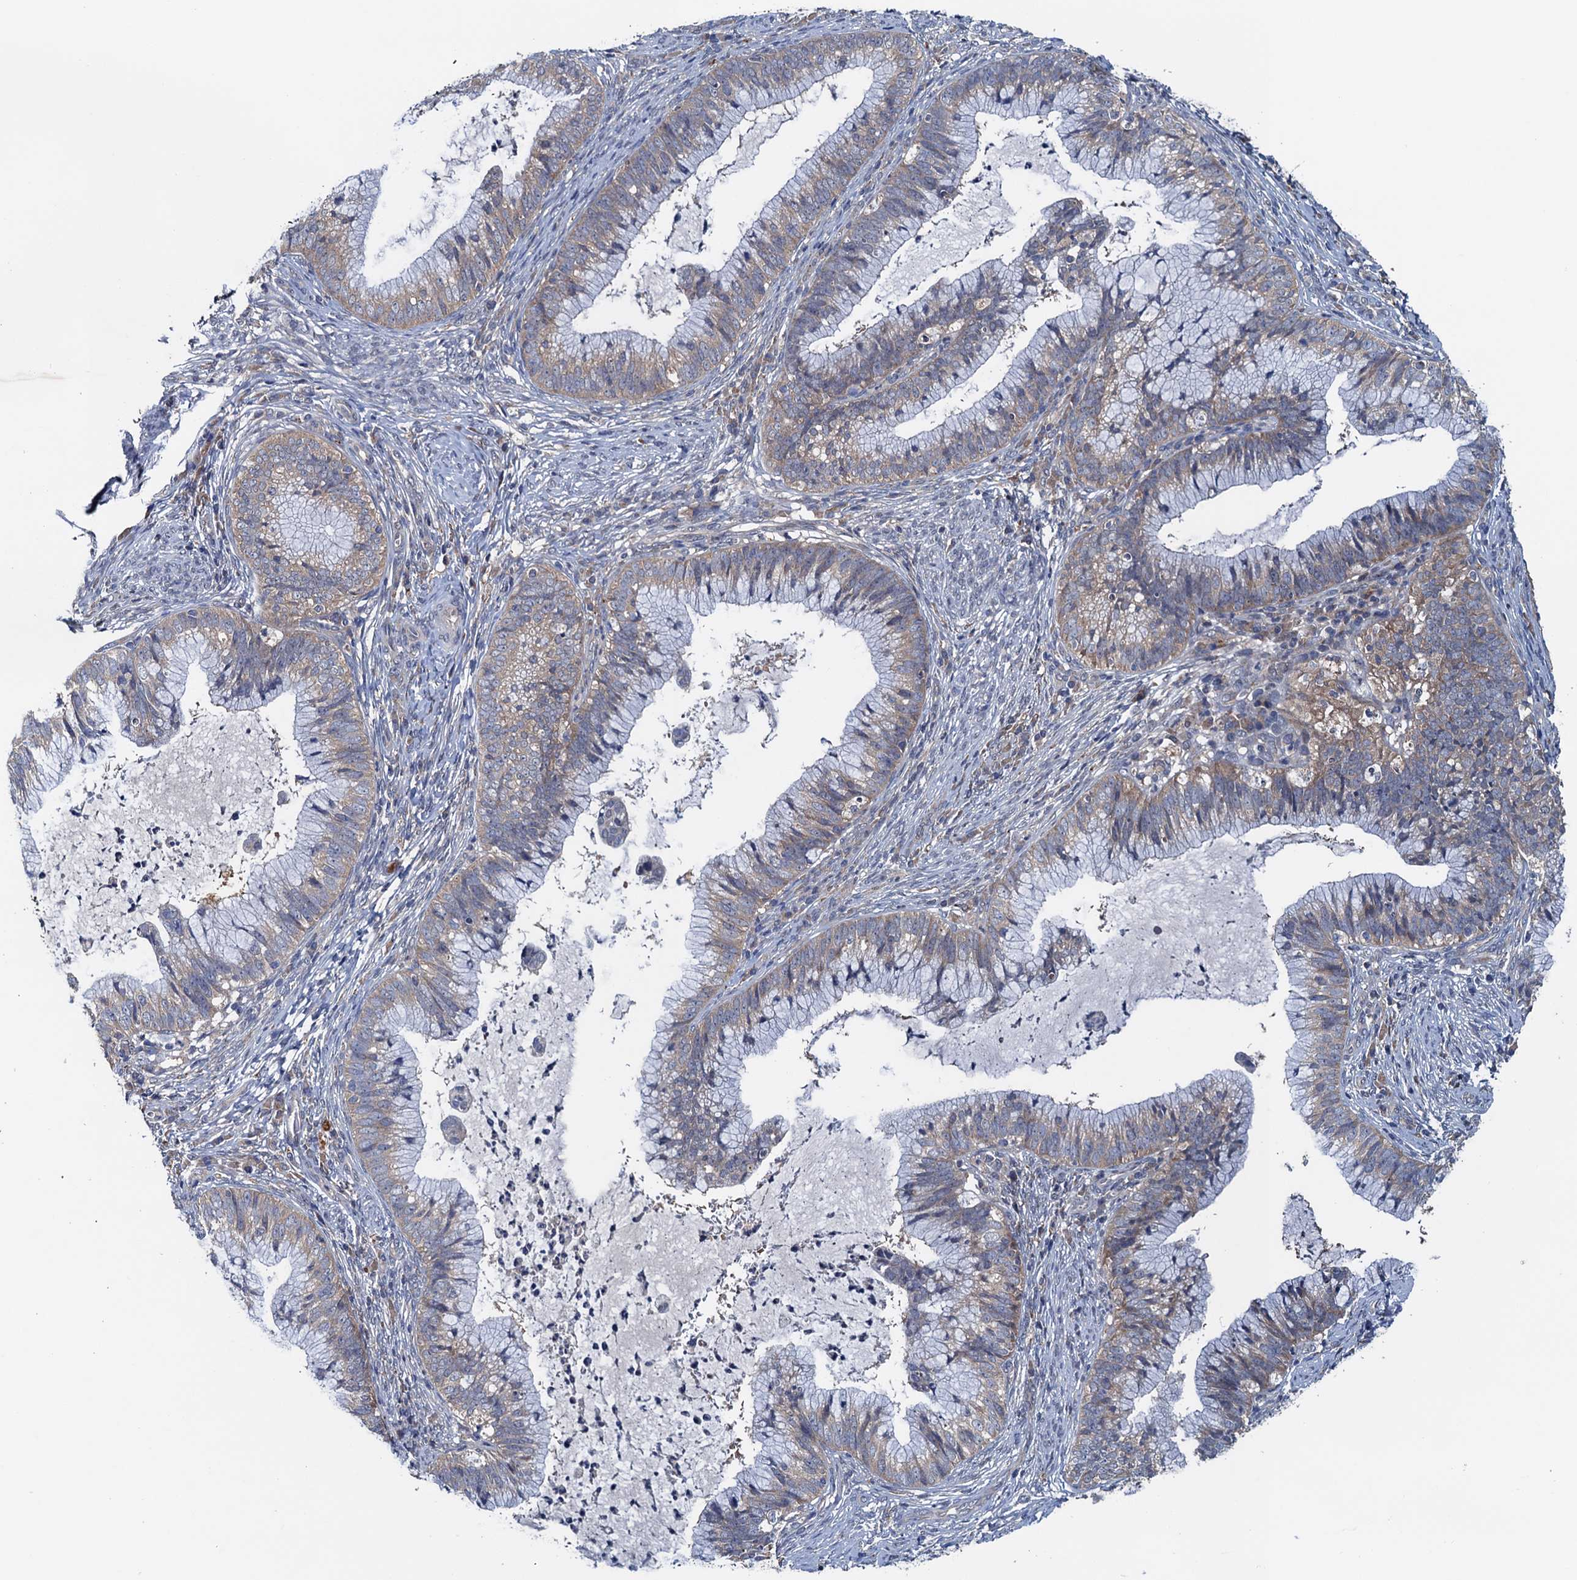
{"staining": {"intensity": "weak", "quantity": "<25%", "location": "cytoplasmic/membranous"}, "tissue": "cervical cancer", "cell_type": "Tumor cells", "image_type": "cancer", "snomed": [{"axis": "morphology", "description": "Adenocarcinoma, NOS"}, {"axis": "topography", "description": "Cervix"}], "caption": "An immunohistochemistry (IHC) histopathology image of adenocarcinoma (cervical) is shown. There is no staining in tumor cells of adenocarcinoma (cervical).", "gene": "BLTP3B", "patient": {"sex": "female", "age": 36}}